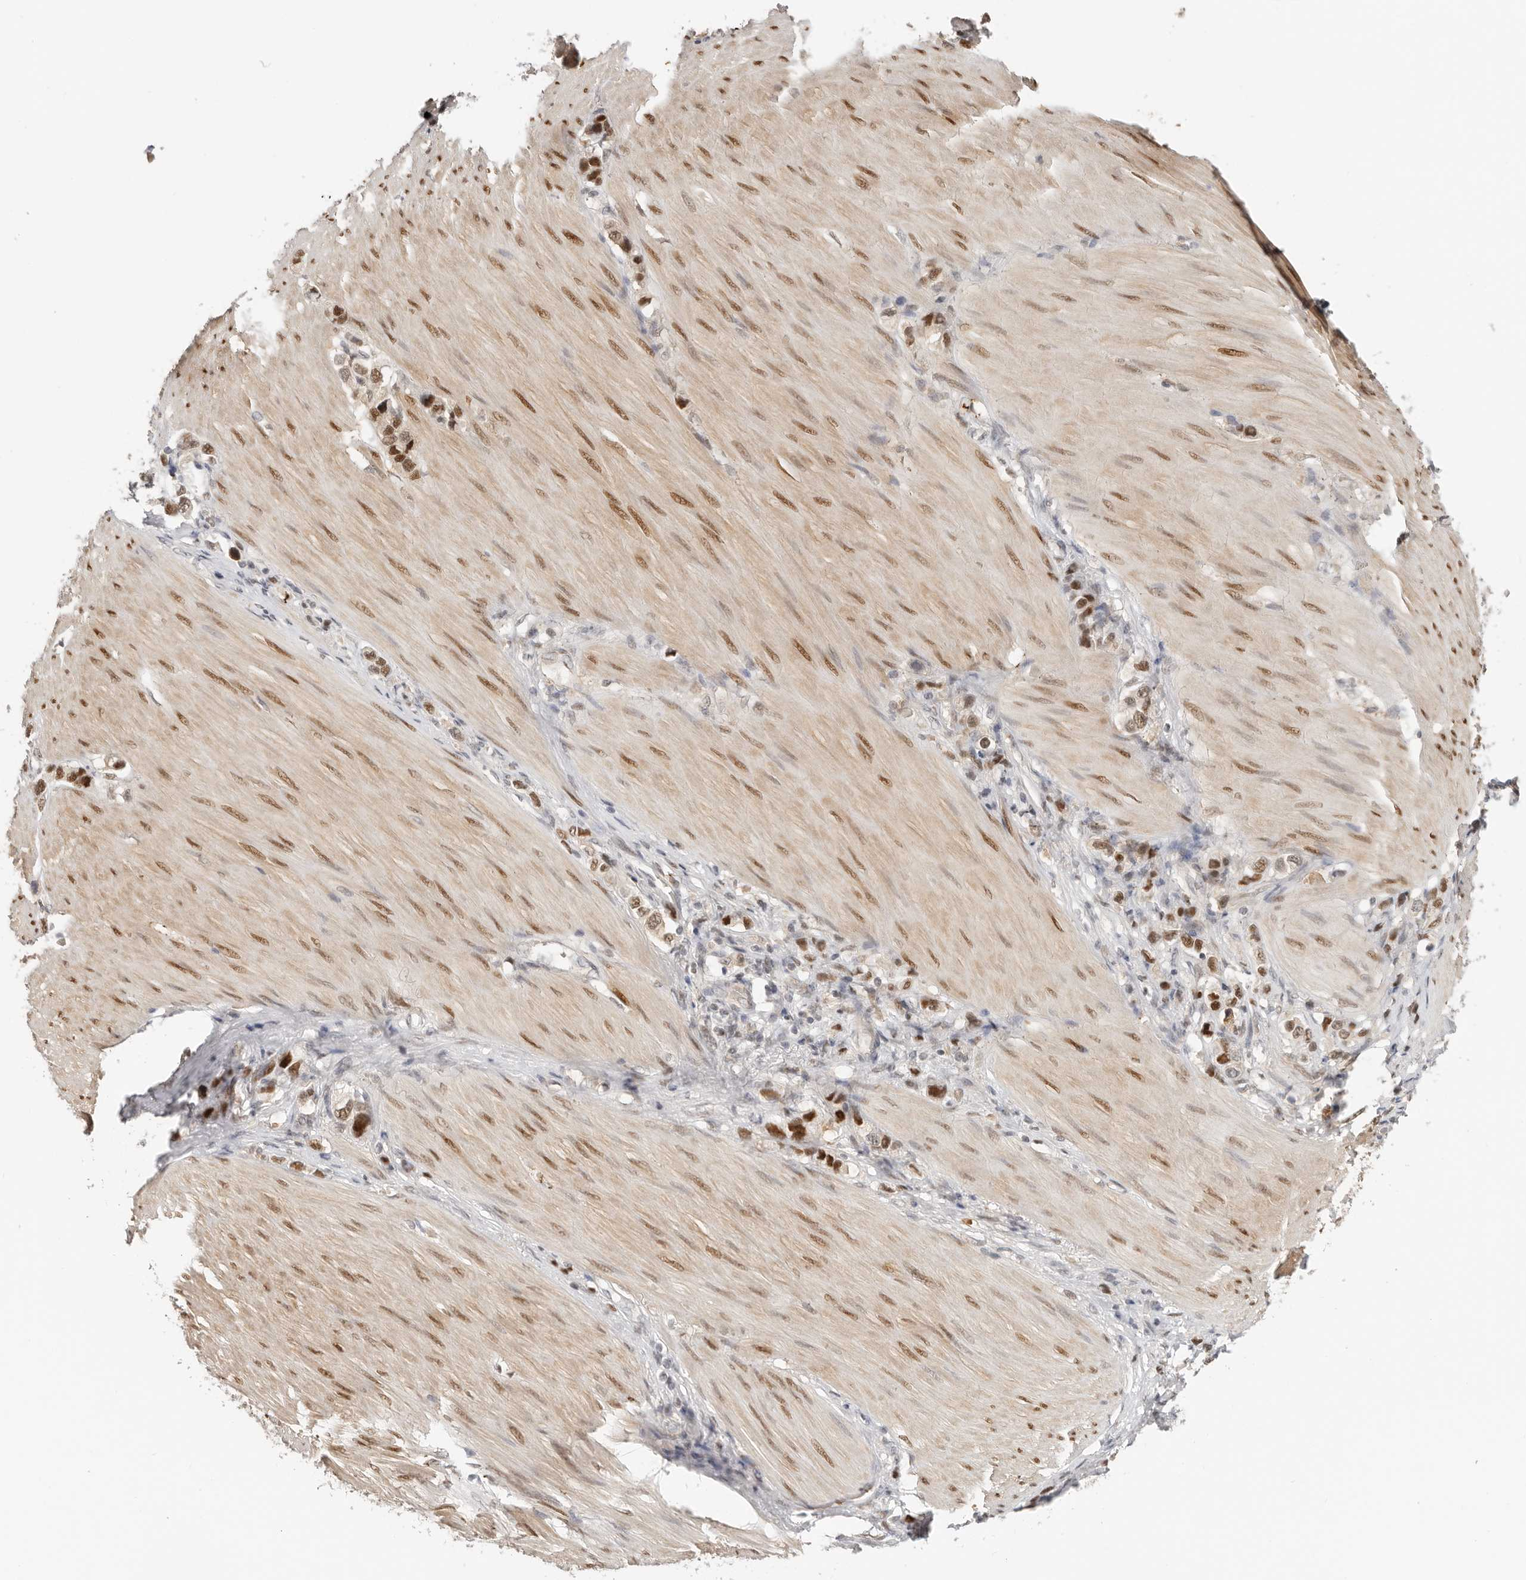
{"staining": {"intensity": "moderate", "quantity": ">75%", "location": "nuclear"}, "tissue": "stomach cancer", "cell_type": "Tumor cells", "image_type": "cancer", "snomed": [{"axis": "morphology", "description": "Adenocarcinoma, NOS"}, {"axis": "topography", "description": "Stomach"}], "caption": "Approximately >75% of tumor cells in stomach cancer demonstrate moderate nuclear protein expression as visualized by brown immunohistochemical staining.", "gene": "LARP7", "patient": {"sex": "female", "age": 65}}